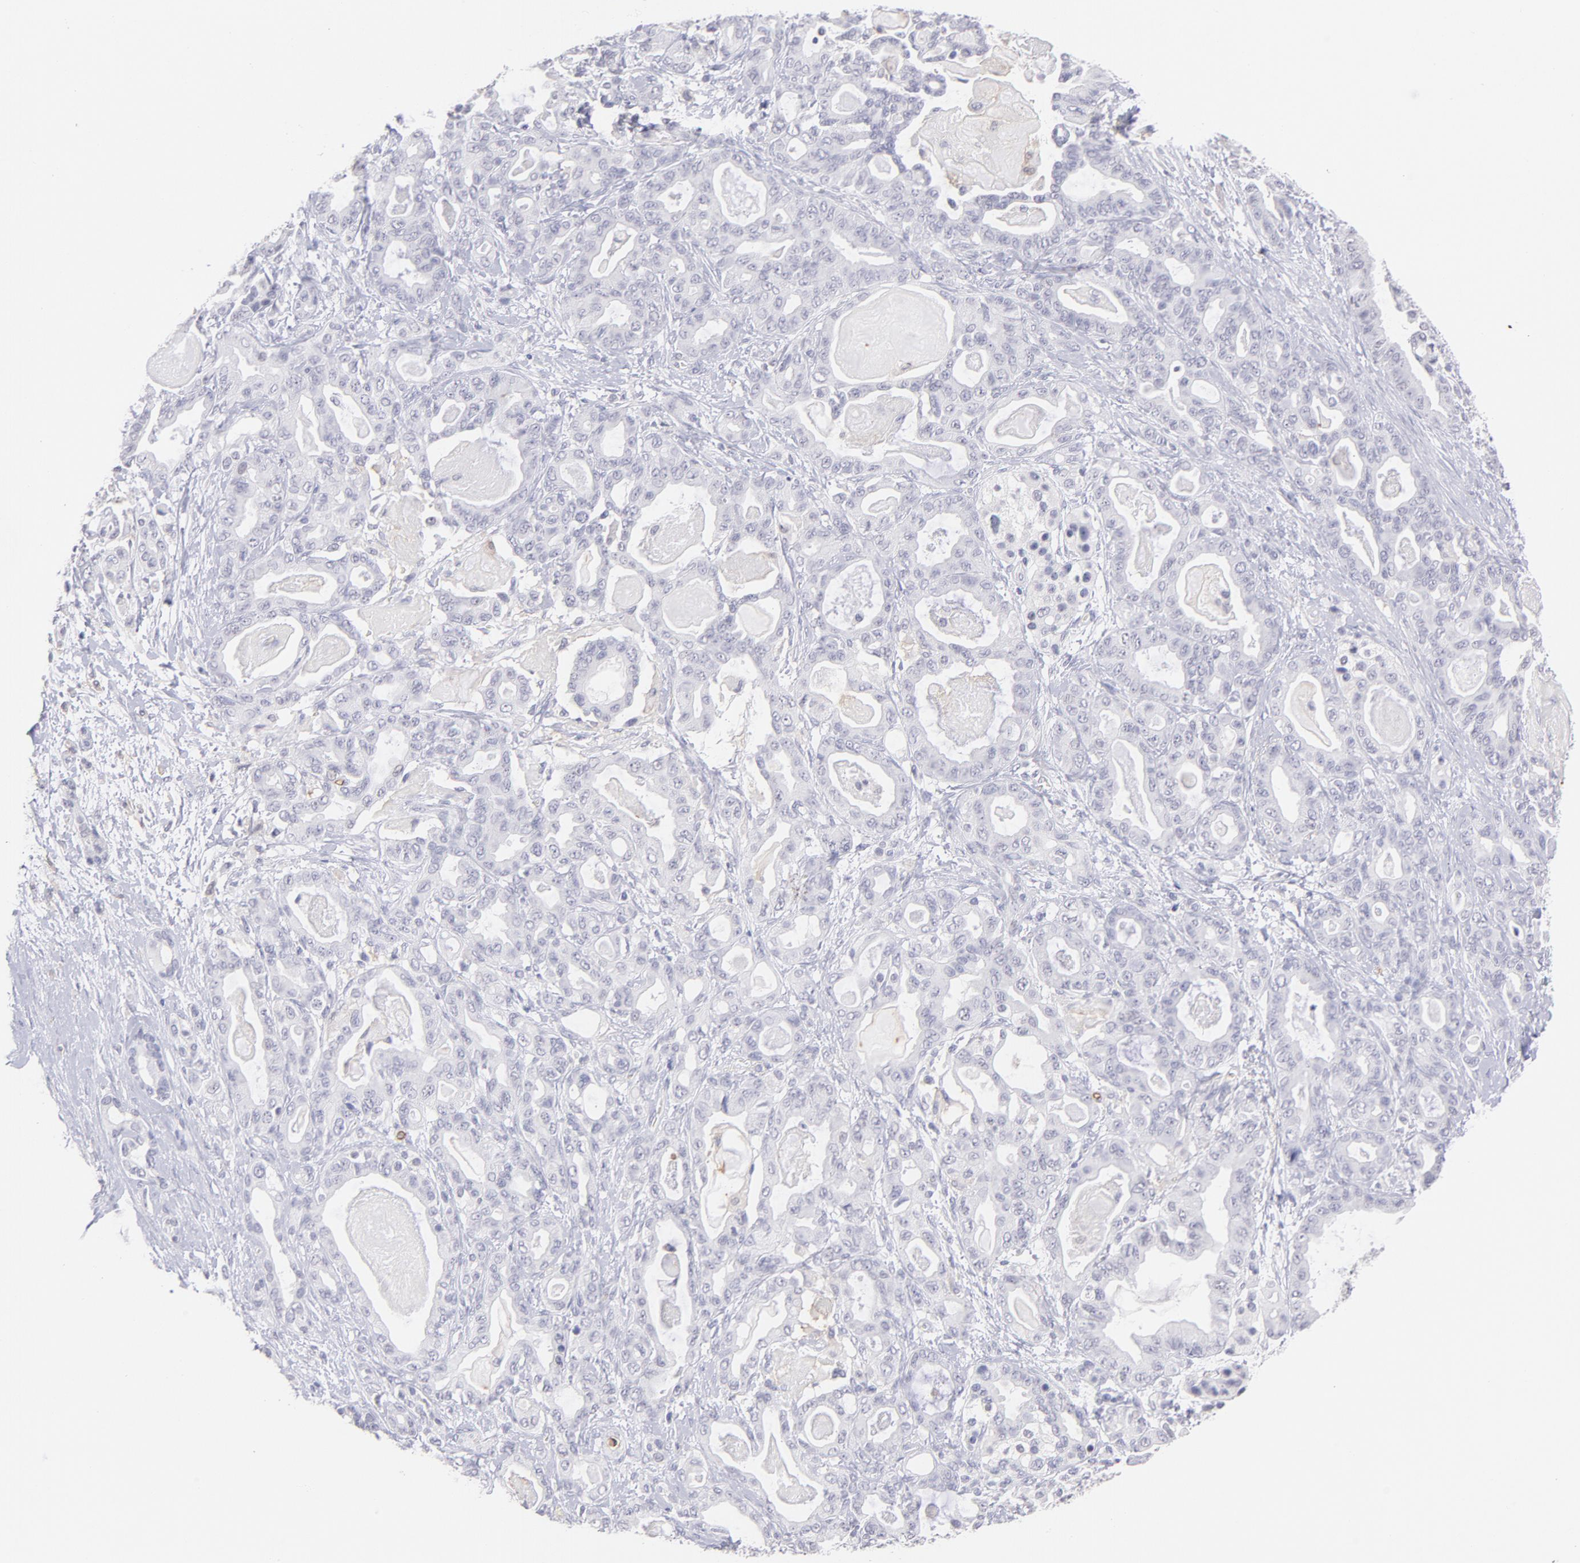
{"staining": {"intensity": "negative", "quantity": "none", "location": "none"}, "tissue": "pancreatic cancer", "cell_type": "Tumor cells", "image_type": "cancer", "snomed": [{"axis": "morphology", "description": "Adenocarcinoma, NOS"}, {"axis": "topography", "description": "Pancreas"}], "caption": "Tumor cells are negative for protein expression in human pancreatic cancer (adenocarcinoma).", "gene": "LTB4R", "patient": {"sex": "male", "age": 63}}